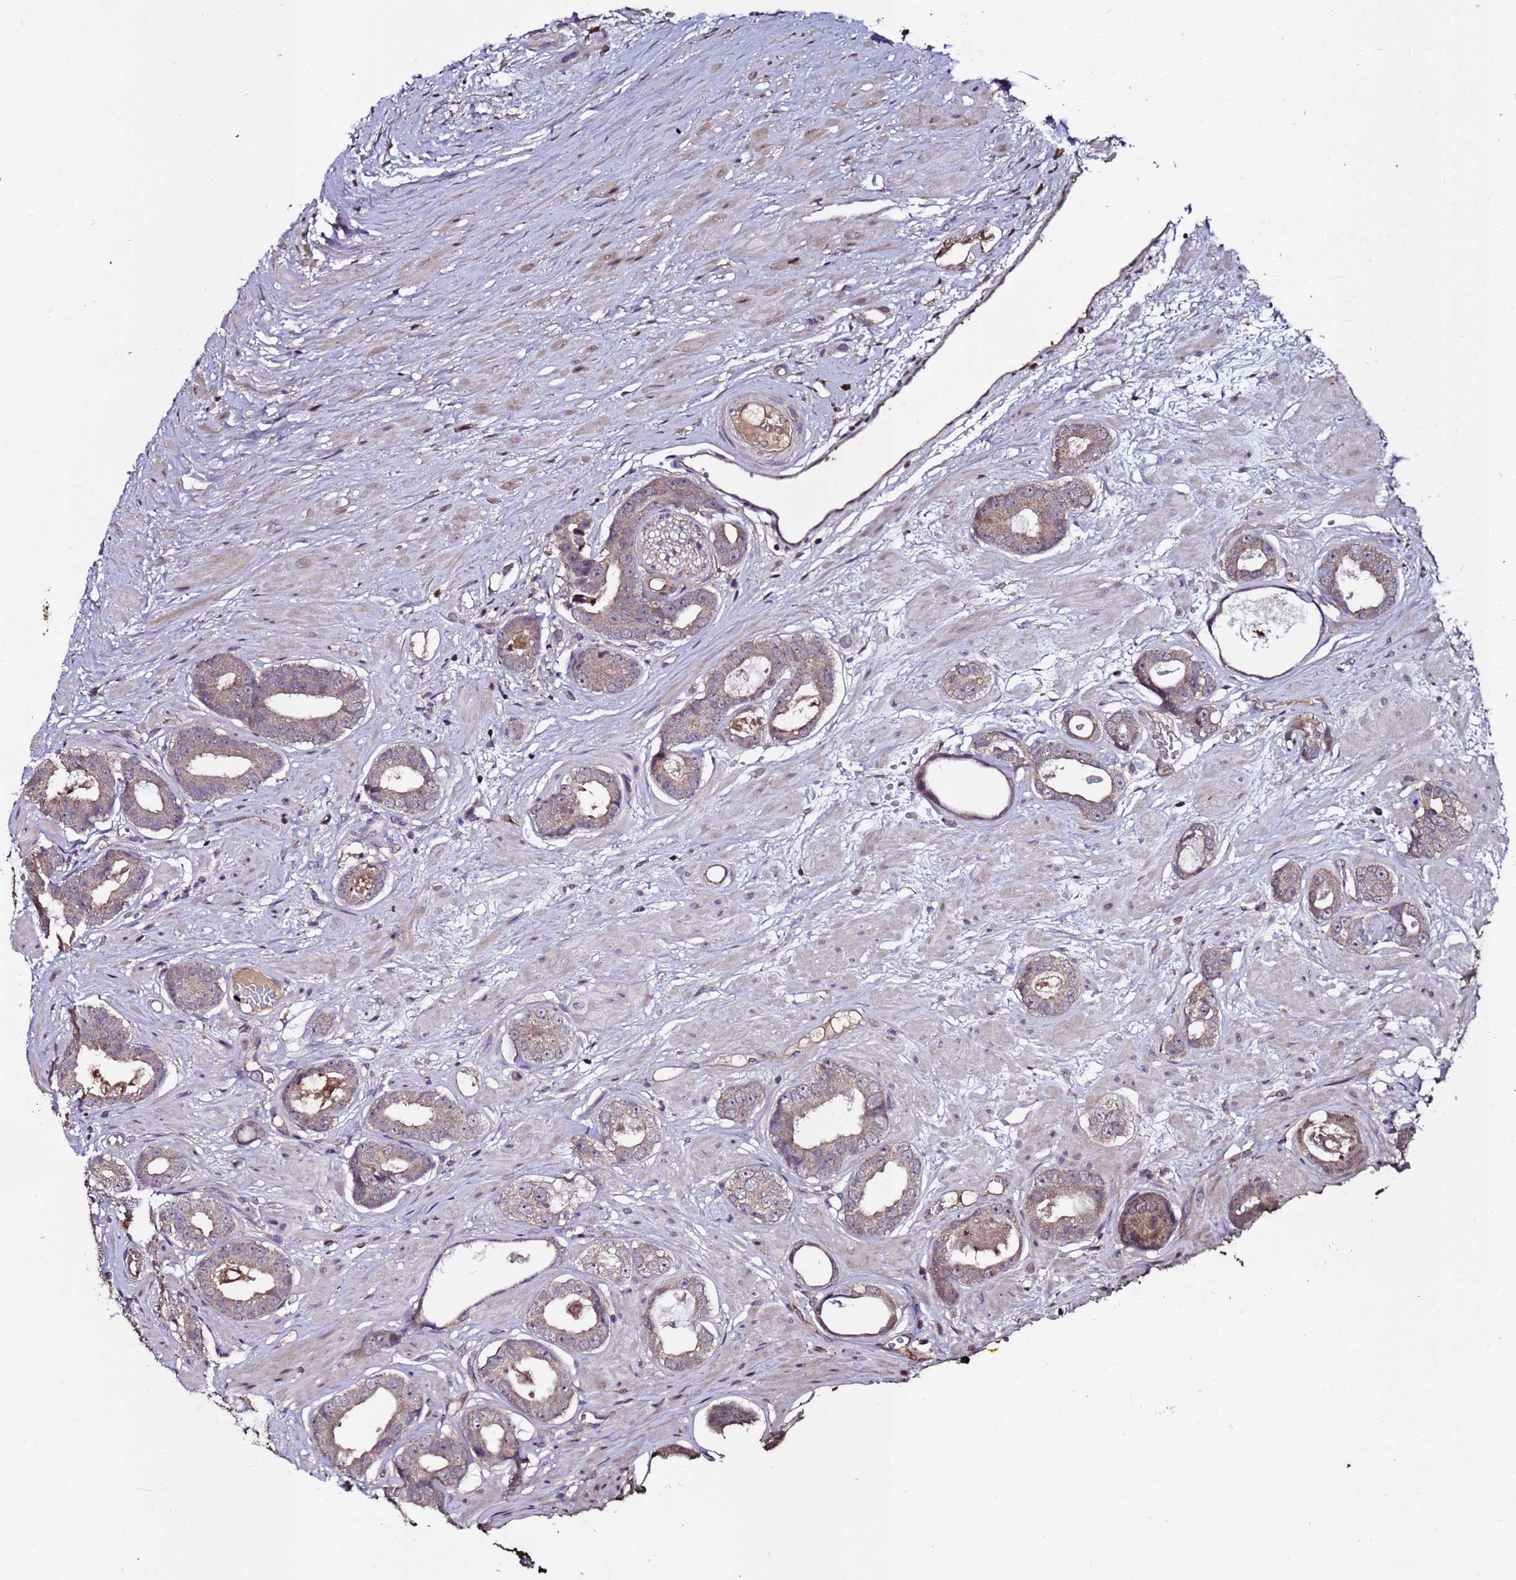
{"staining": {"intensity": "weak", "quantity": ">75%", "location": "cytoplasmic/membranous"}, "tissue": "prostate cancer", "cell_type": "Tumor cells", "image_type": "cancer", "snomed": [{"axis": "morphology", "description": "Adenocarcinoma, Low grade"}, {"axis": "topography", "description": "Prostate"}], "caption": "A low amount of weak cytoplasmic/membranous positivity is appreciated in about >75% of tumor cells in prostate low-grade adenocarcinoma tissue.", "gene": "PRODH", "patient": {"sex": "male", "age": 64}}